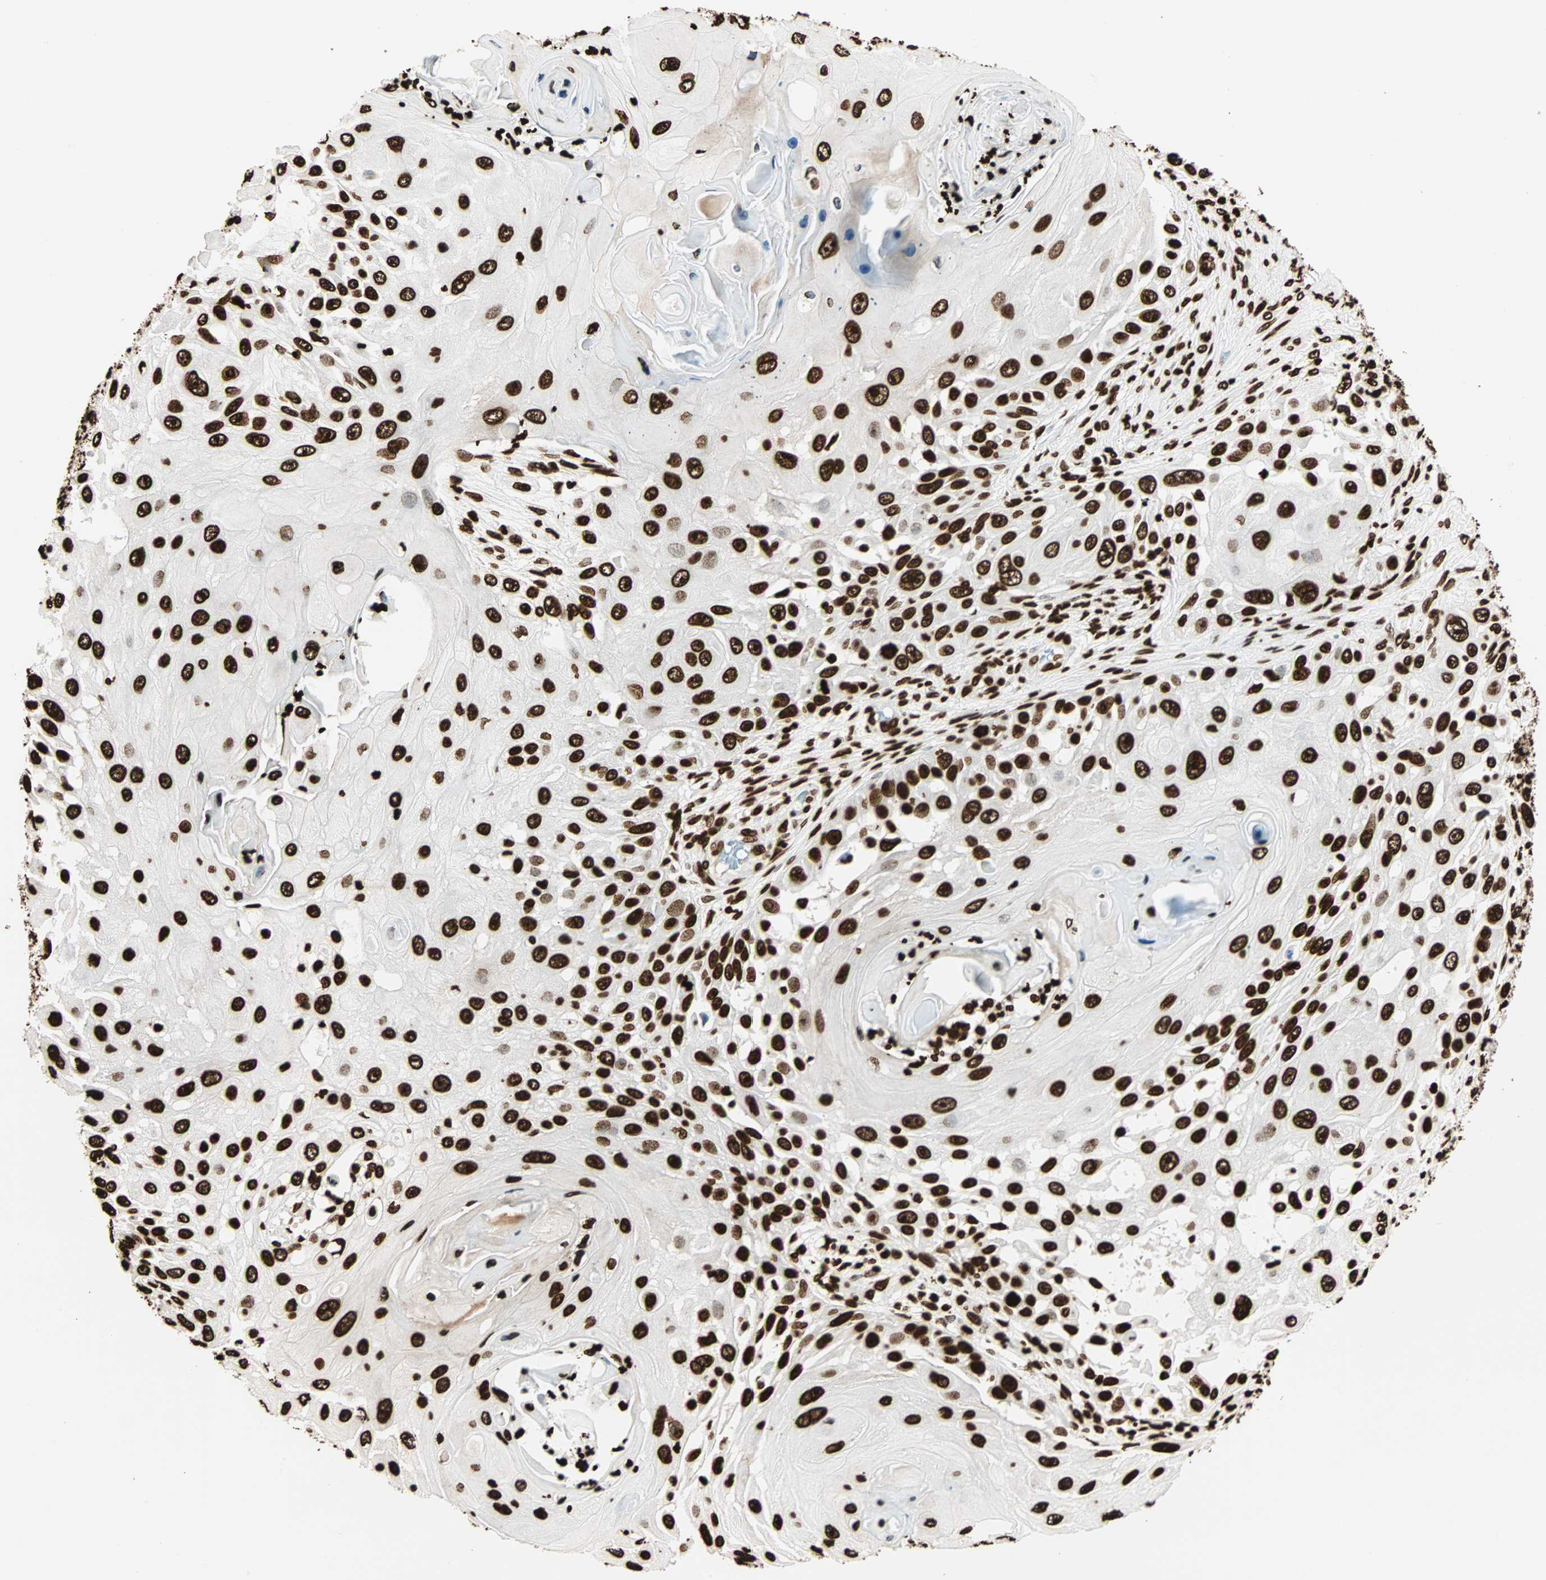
{"staining": {"intensity": "strong", "quantity": ">75%", "location": "nuclear"}, "tissue": "skin cancer", "cell_type": "Tumor cells", "image_type": "cancer", "snomed": [{"axis": "morphology", "description": "Squamous cell carcinoma, NOS"}, {"axis": "topography", "description": "Skin"}], "caption": "Human squamous cell carcinoma (skin) stained with a protein marker shows strong staining in tumor cells.", "gene": "GLI2", "patient": {"sex": "female", "age": 44}}